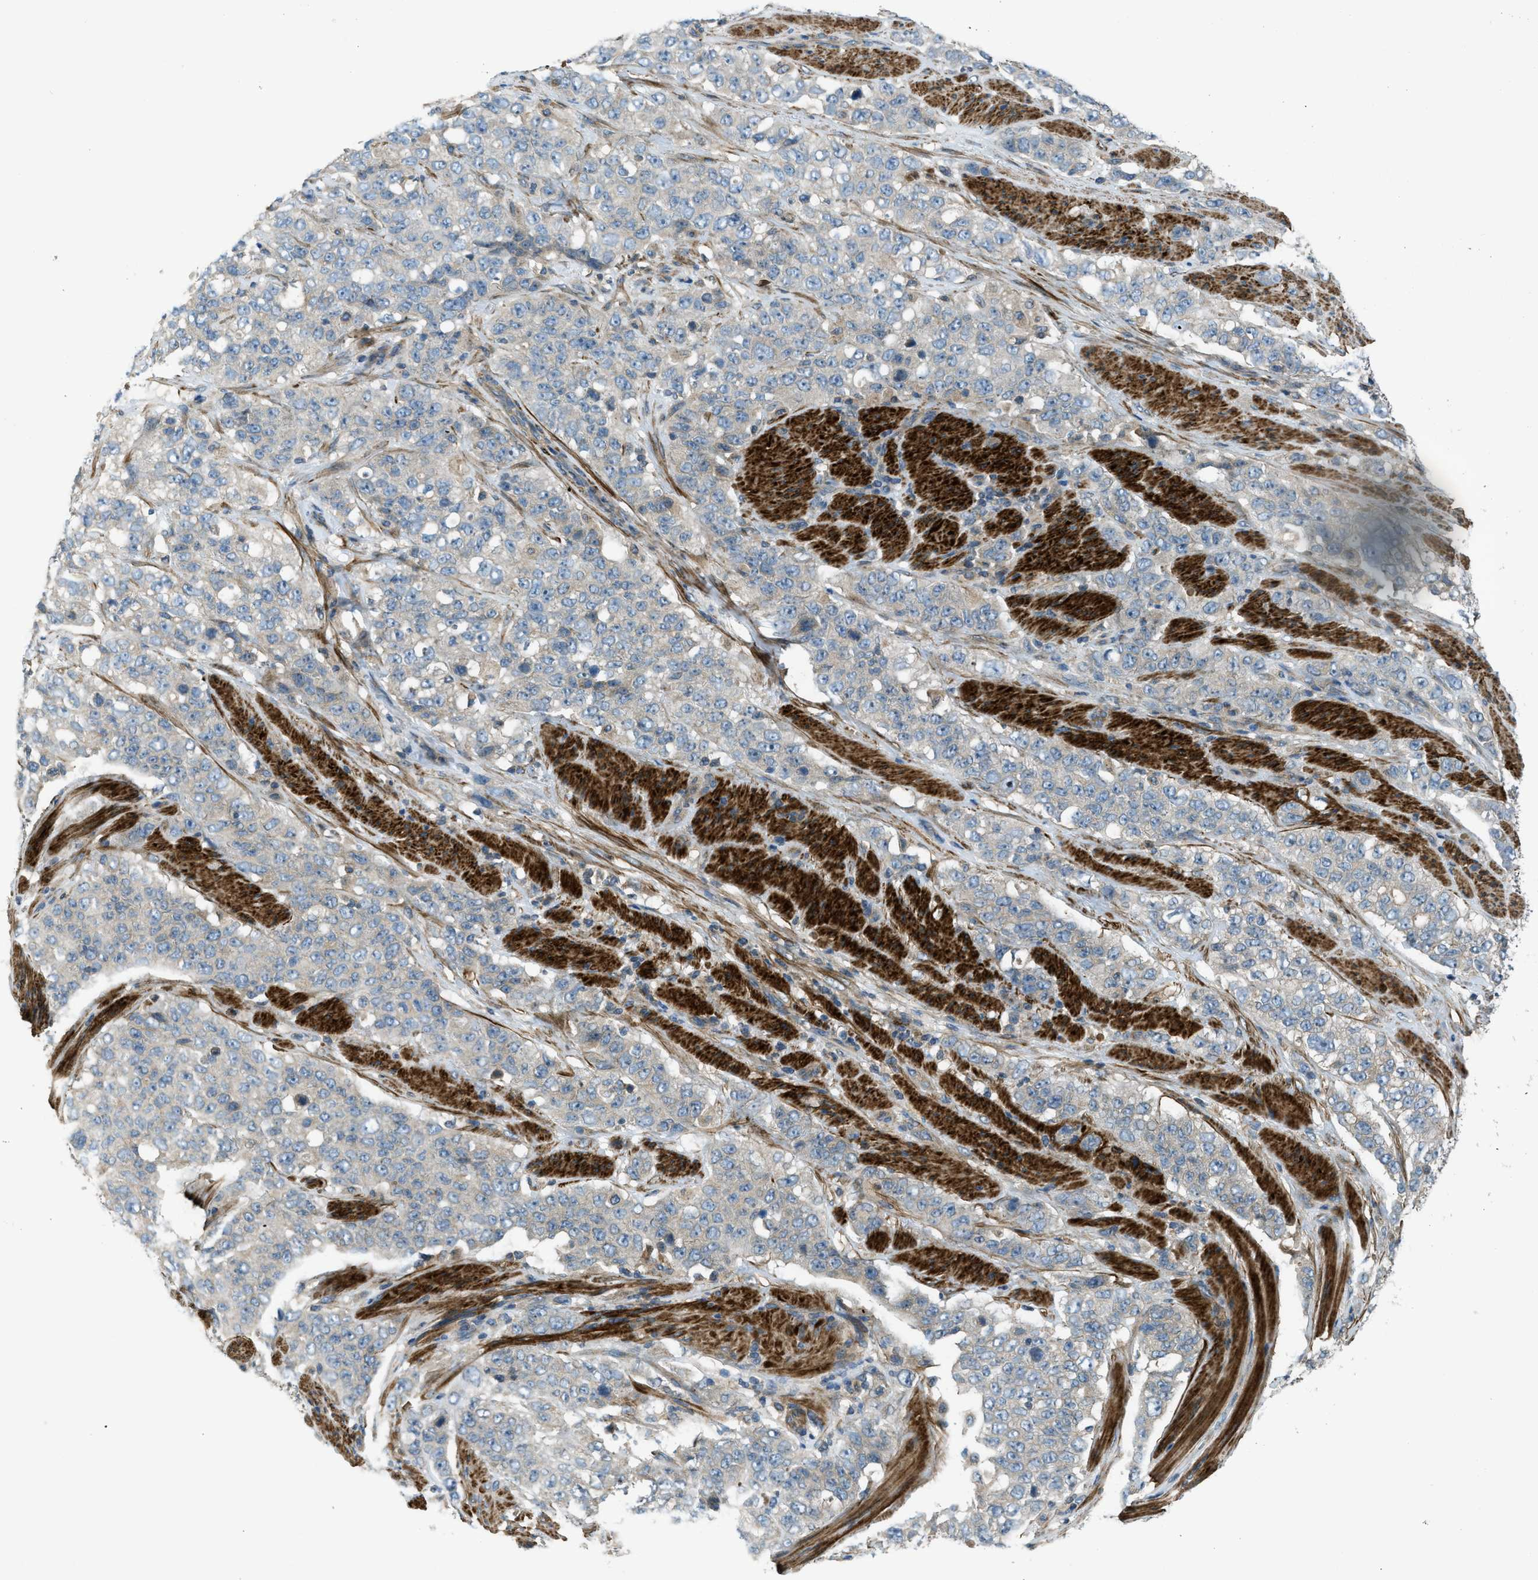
{"staining": {"intensity": "weak", "quantity": ">75%", "location": "cytoplasmic/membranous"}, "tissue": "stomach cancer", "cell_type": "Tumor cells", "image_type": "cancer", "snomed": [{"axis": "morphology", "description": "Adenocarcinoma, NOS"}, {"axis": "topography", "description": "Stomach"}], "caption": "This histopathology image demonstrates adenocarcinoma (stomach) stained with immunohistochemistry (IHC) to label a protein in brown. The cytoplasmic/membranous of tumor cells show weak positivity for the protein. Nuclei are counter-stained blue.", "gene": "VEZT", "patient": {"sex": "male", "age": 48}}